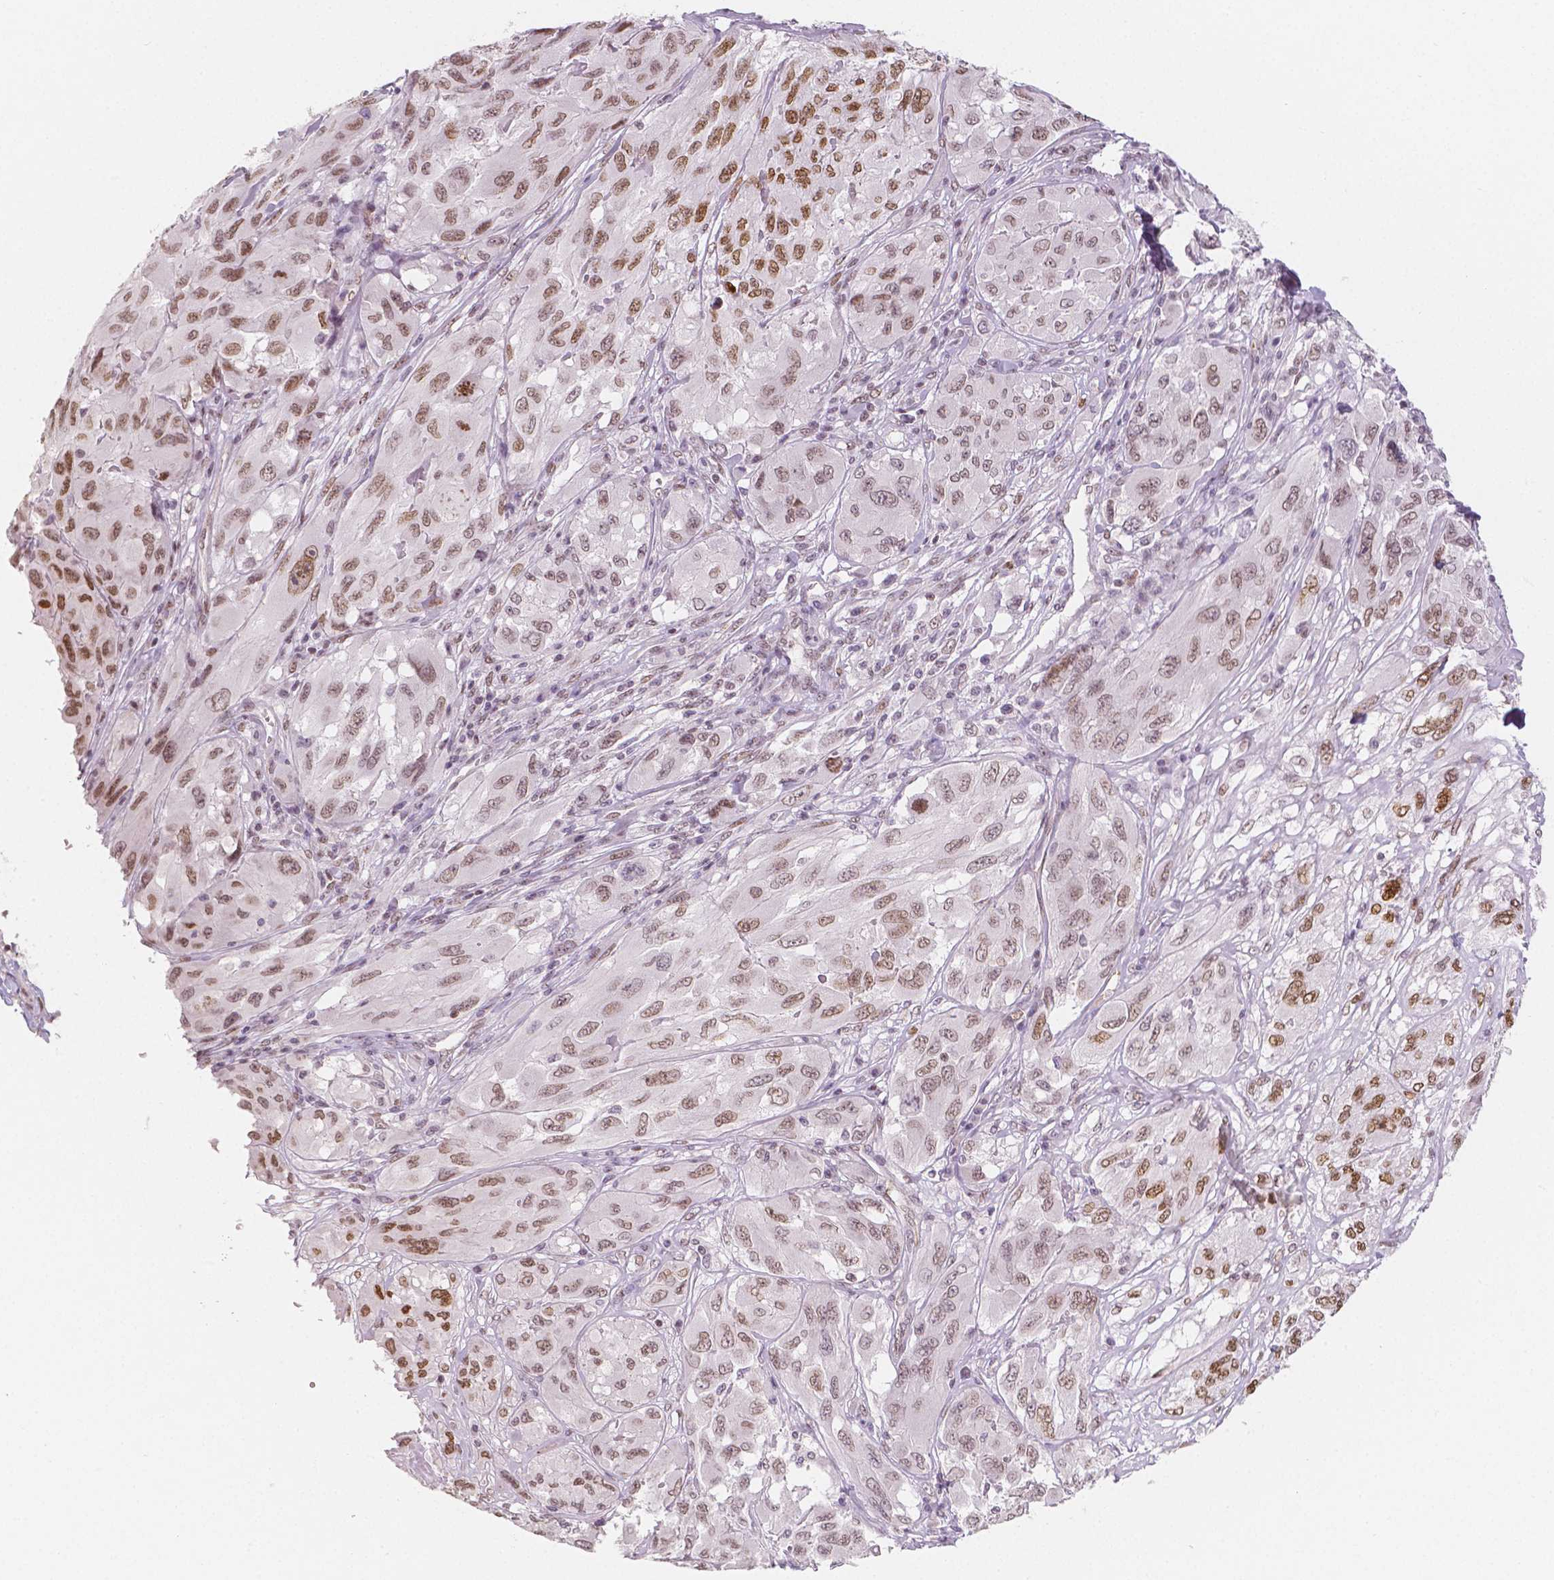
{"staining": {"intensity": "moderate", "quantity": ">75%", "location": "nuclear"}, "tissue": "melanoma", "cell_type": "Tumor cells", "image_type": "cancer", "snomed": [{"axis": "morphology", "description": "Malignant melanoma, NOS"}, {"axis": "topography", "description": "Skin"}], "caption": "IHC staining of melanoma, which displays medium levels of moderate nuclear expression in approximately >75% of tumor cells indicating moderate nuclear protein expression. The staining was performed using DAB (3,3'-diaminobenzidine) (brown) for protein detection and nuclei were counterstained in hematoxylin (blue).", "gene": "KDM5B", "patient": {"sex": "female", "age": 91}}